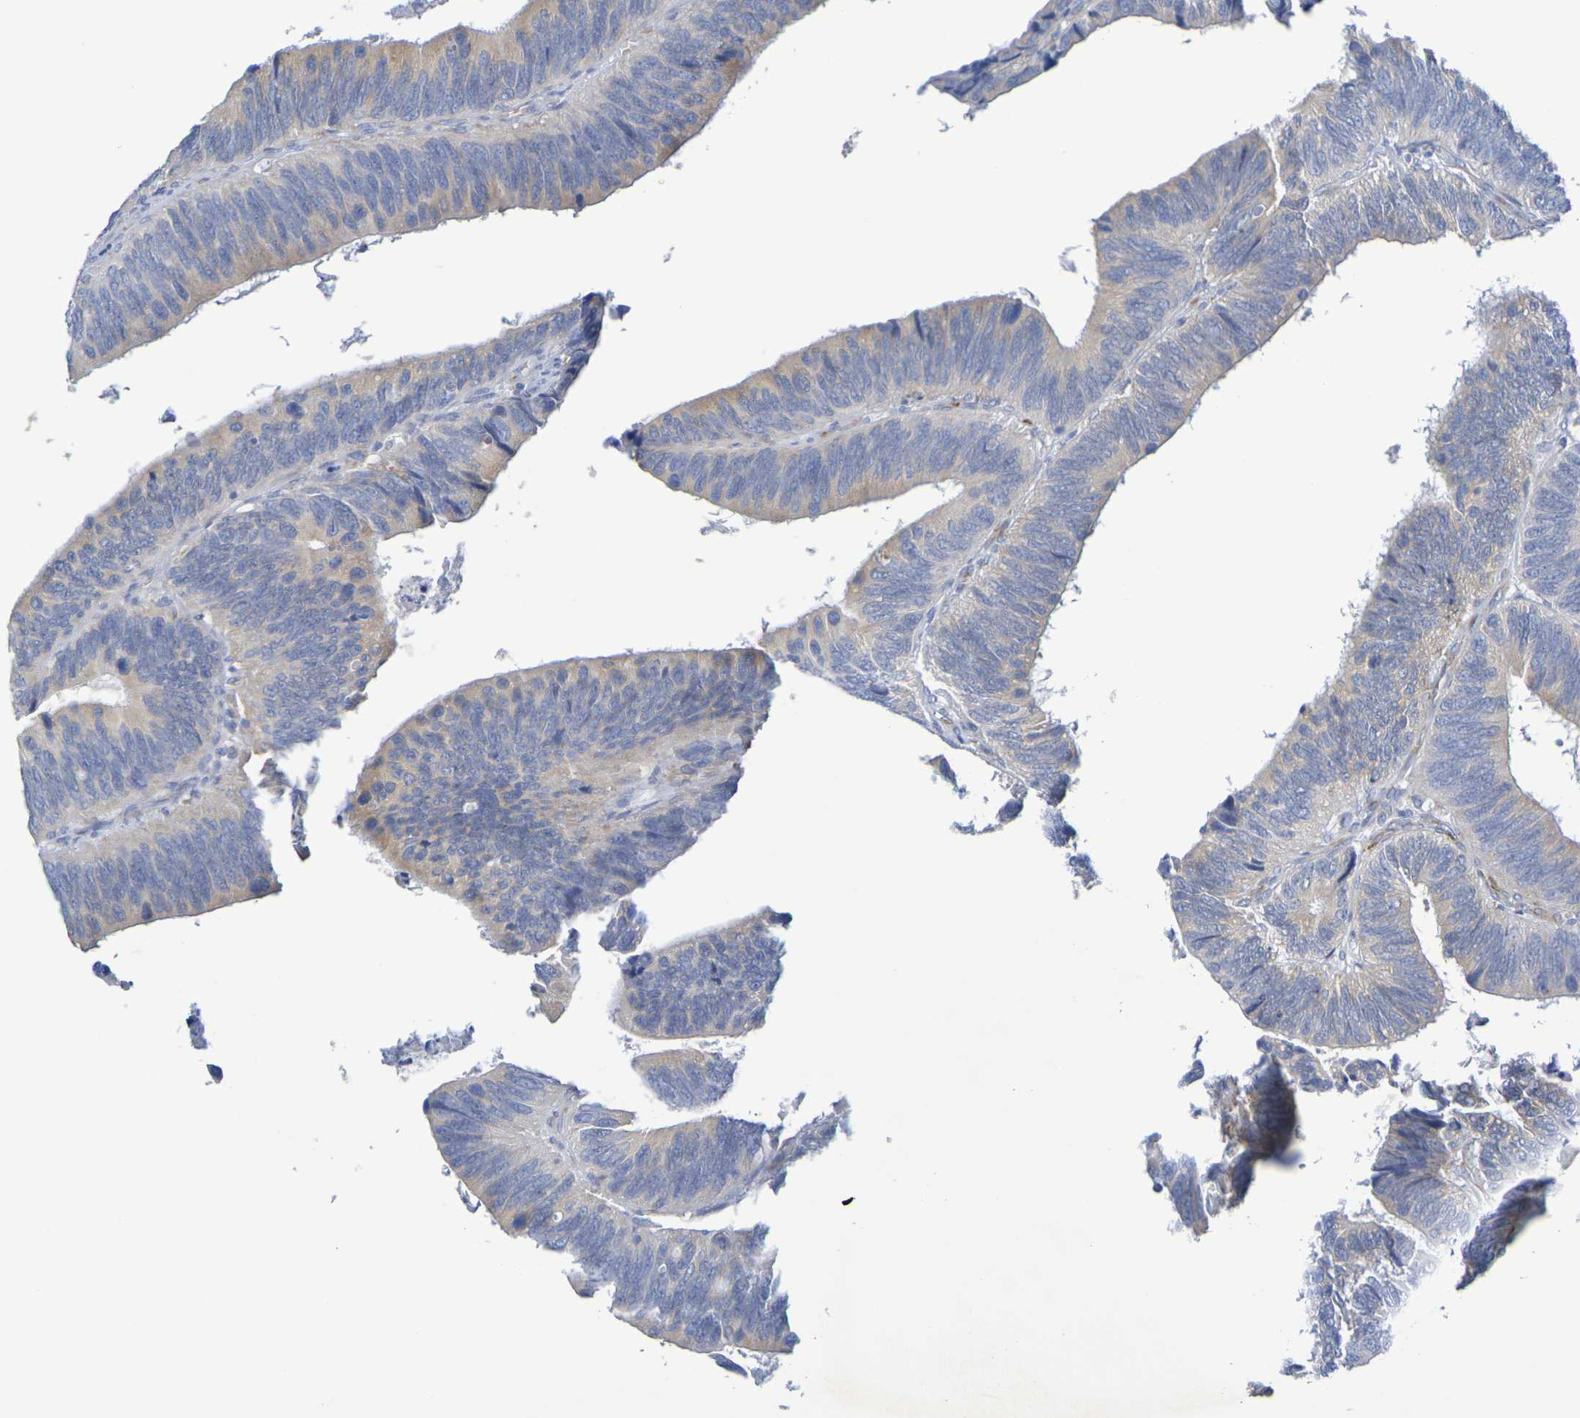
{"staining": {"intensity": "weak", "quantity": "25%-75%", "location": "cytoplasmic/membranous"}, "tissue": "colorectal cancer", "cell_type": "Tumor cells", "image_type": "cancer", "snomed": [{"axis": "morphology", "description": "Adenocarcinoma, NOS"}, {"axis": "topography", "description": "Colon"}], "caption": "Immunohistochemical staining of colorectal cancer shows low levels of weak cytoplasmic/membranous positivity in approximately 25%-75% of tumor cells.", "gene": "TMCC3", "patient": {"sex": "male", "age": 72}}